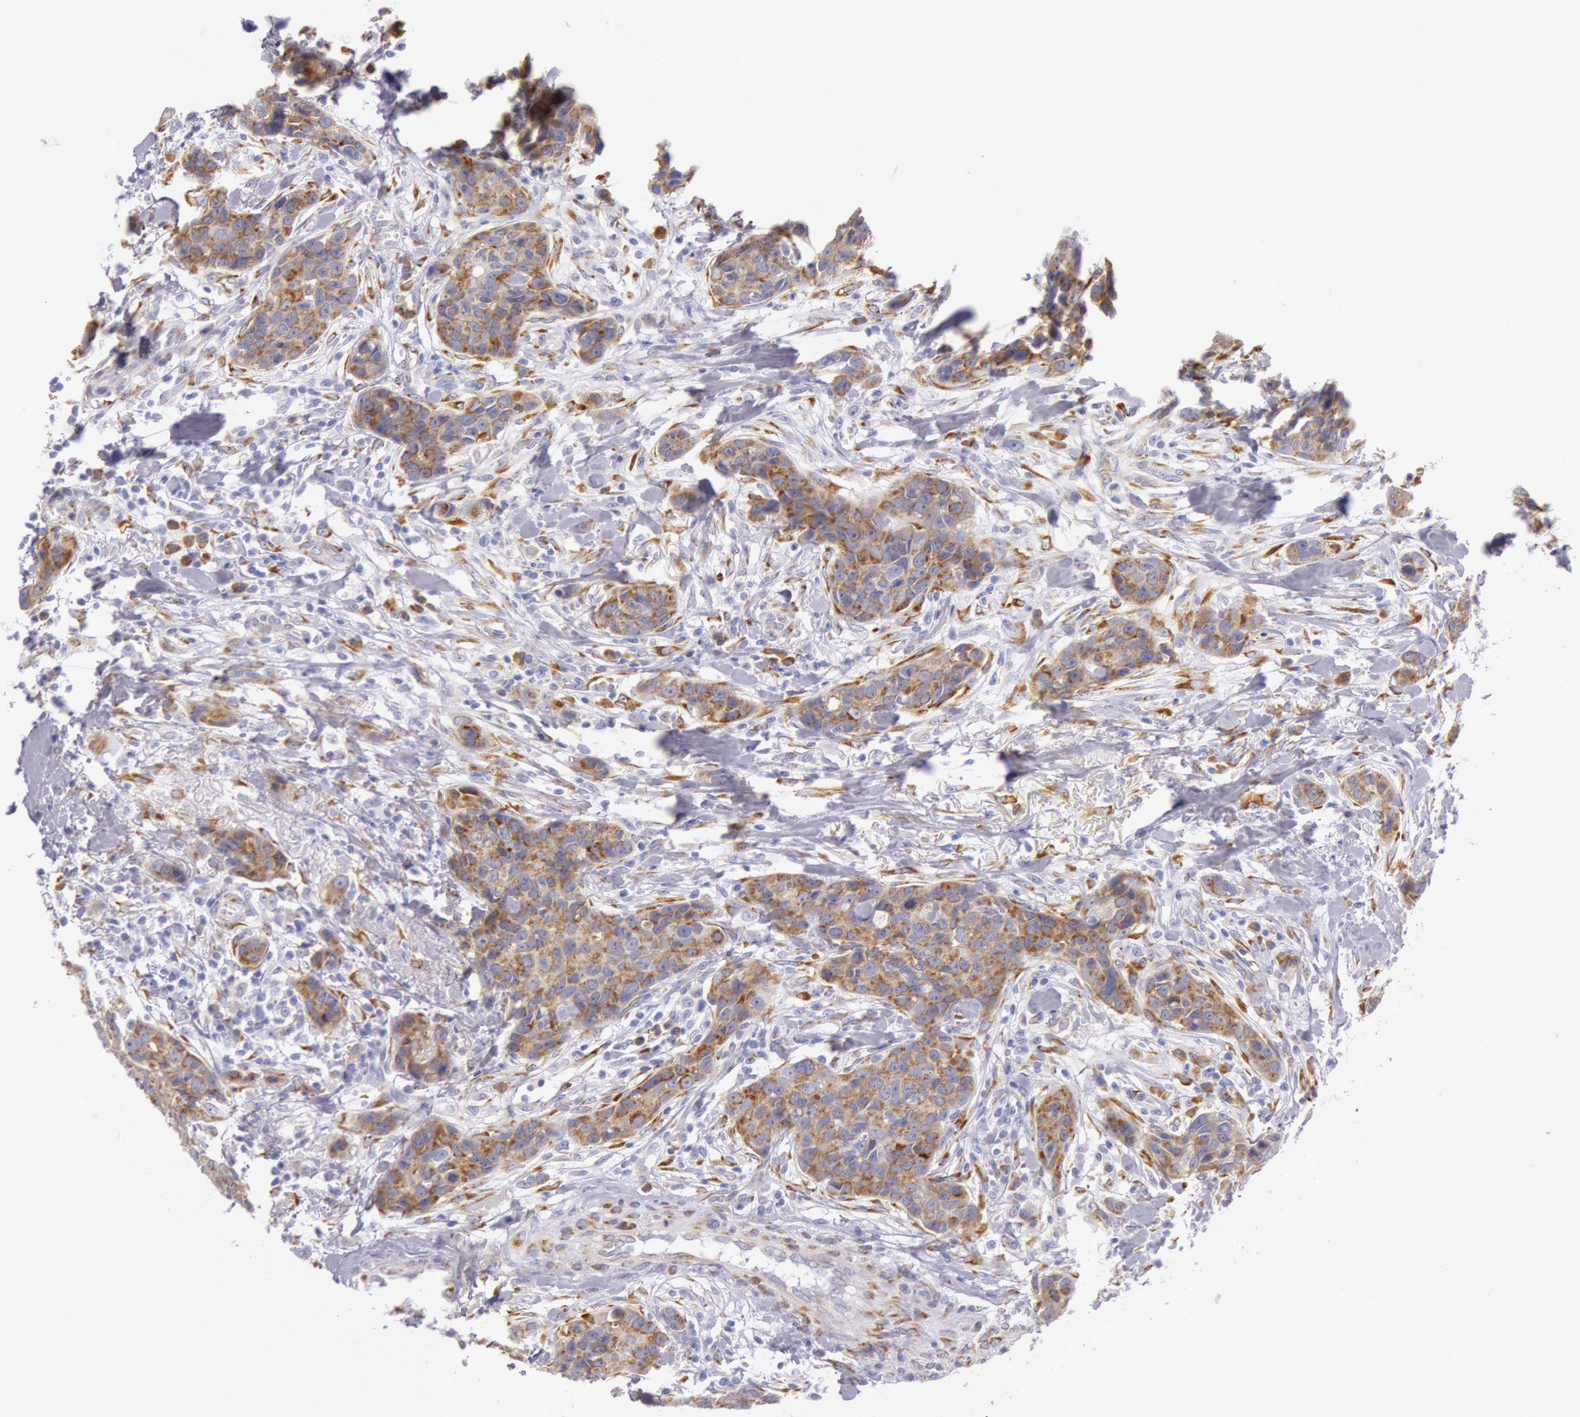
{"staining": {"intensity": "moderate", "quantity": ">75%", "location": "cytoplasmic/membranous"}, "tissue": "breast cancer", "cell_type": "Tumor cells", "image_type": "cancer", "snomed": [{"axis": "morphology", "description": "Duct carcinoma"}, {"axis": "topography", "description": "Breast"}], "caption": "There is medium levels of moderate cytoplasmic/membranous staining in tumor cells of breast infiltrating ductal carcinoma, as demonstrated by immunohistochemical staining (brown color).", "gene": "CIDEB", "patient": {"sex": "female", "age": 91}}